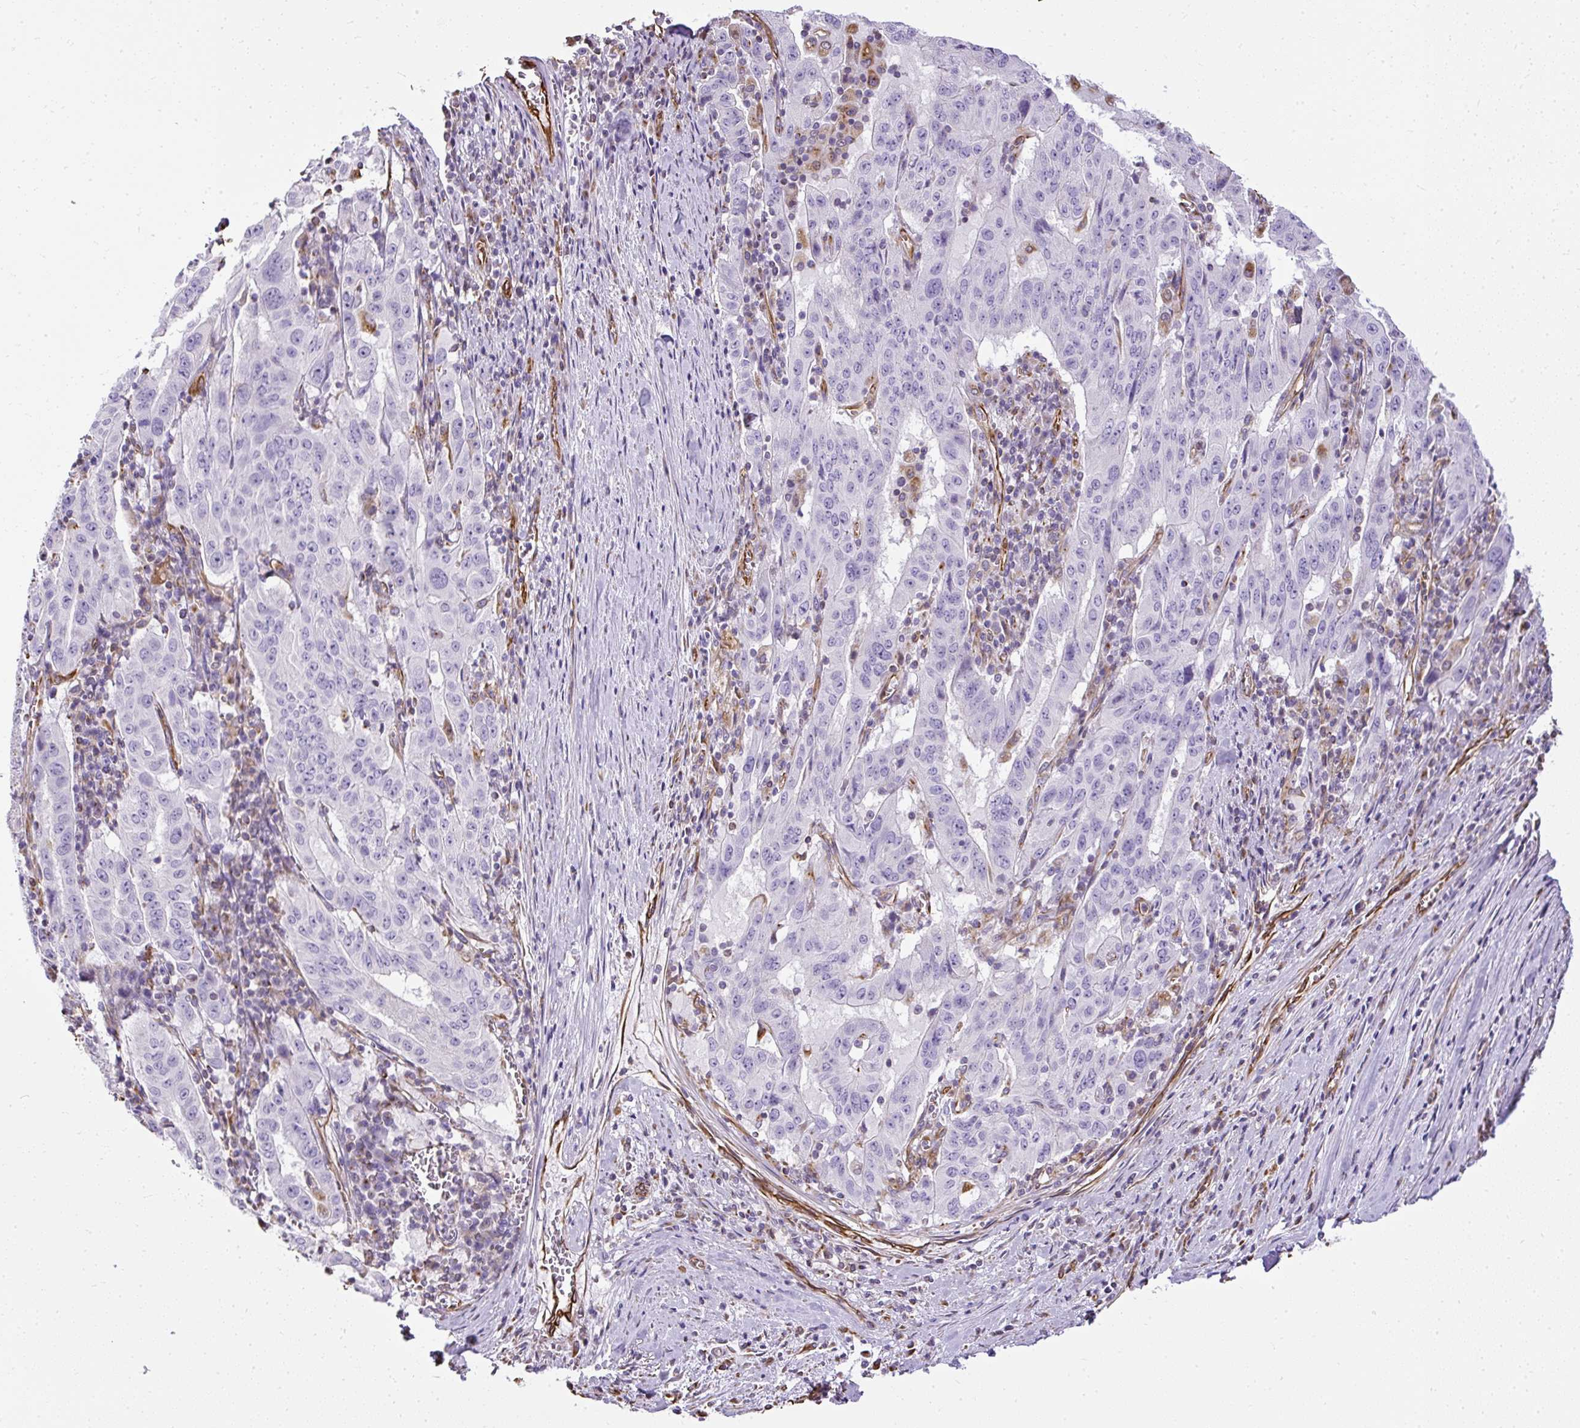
{"staining": {"intensity": "negative", "quantity": "none", "location": "none"}, "tissue": "pancreatic cancer", "cell_type": "Tumor cells", "image_type": "cancer", "snomed": [{"axis": "morphology", "description": "Adenocarcinoma, NOS"}, {"axis": "topography", "description": "Pancreas"}], "caption": "Image shows no significant protein positivity in tumor cells of adenocarcinoma (pancreatic).", "gene": "PLS1", "patient": {"sex": "male", "age": 63}}